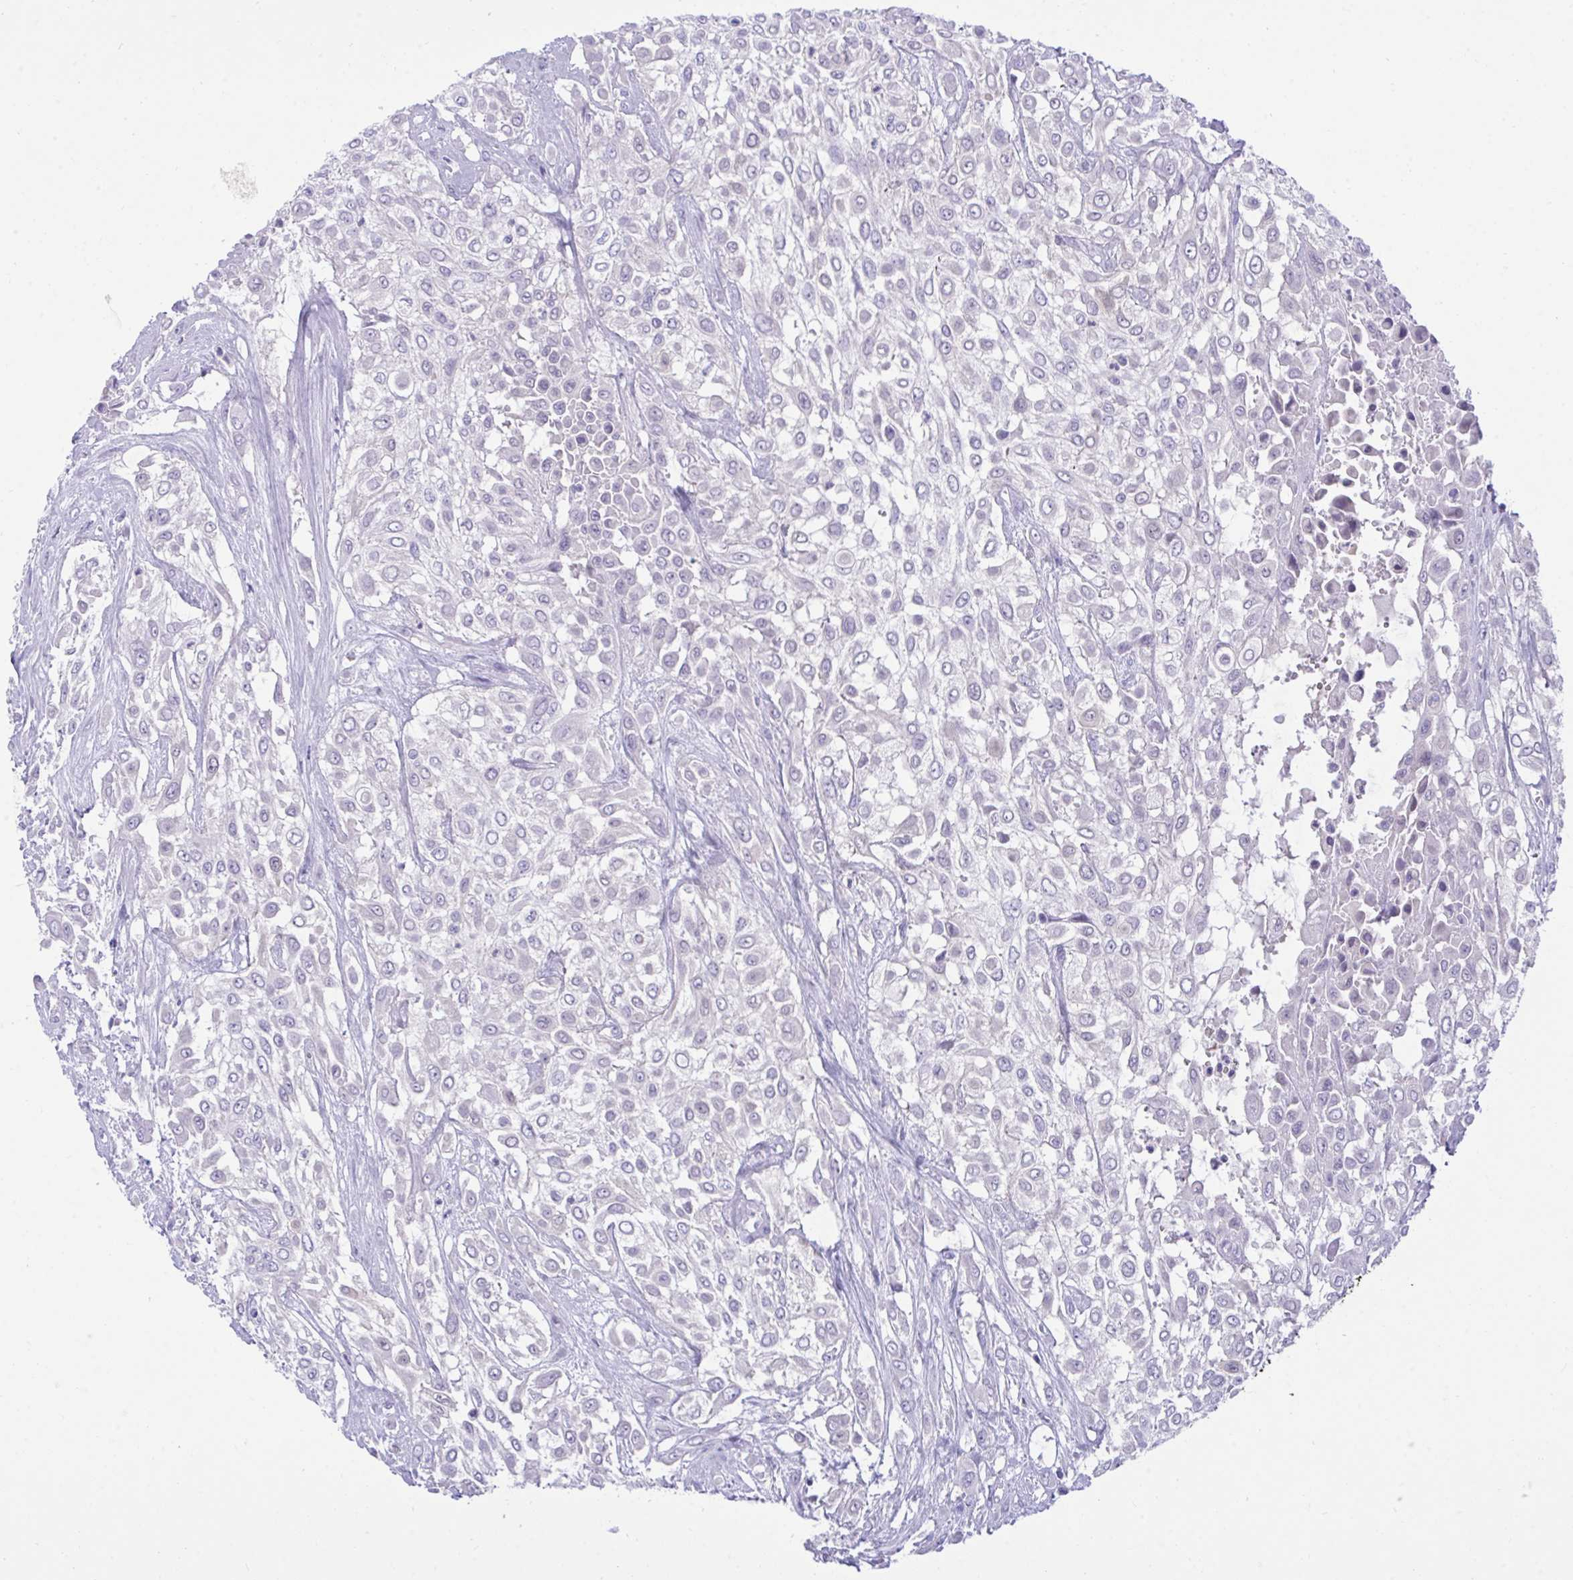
{"staining": {"intensity": "negative", "quantity": "none", "location": "none"}, "tissue": "urothelial cancer", "cell_type": "Tumor cells", "image_type": "cancer", "snomed": [{"axis": "morphology", "description": "Urothelial carcinoma, High grade"}, {"axis": "topography", "description": "Urinary bladder"}], "caption": "Tumor cells are negative for protein expression in human high-grade urothelial carcinoma.", "gene": "PLEKHH1", "patient": {"sex": "male", "age": 57}}